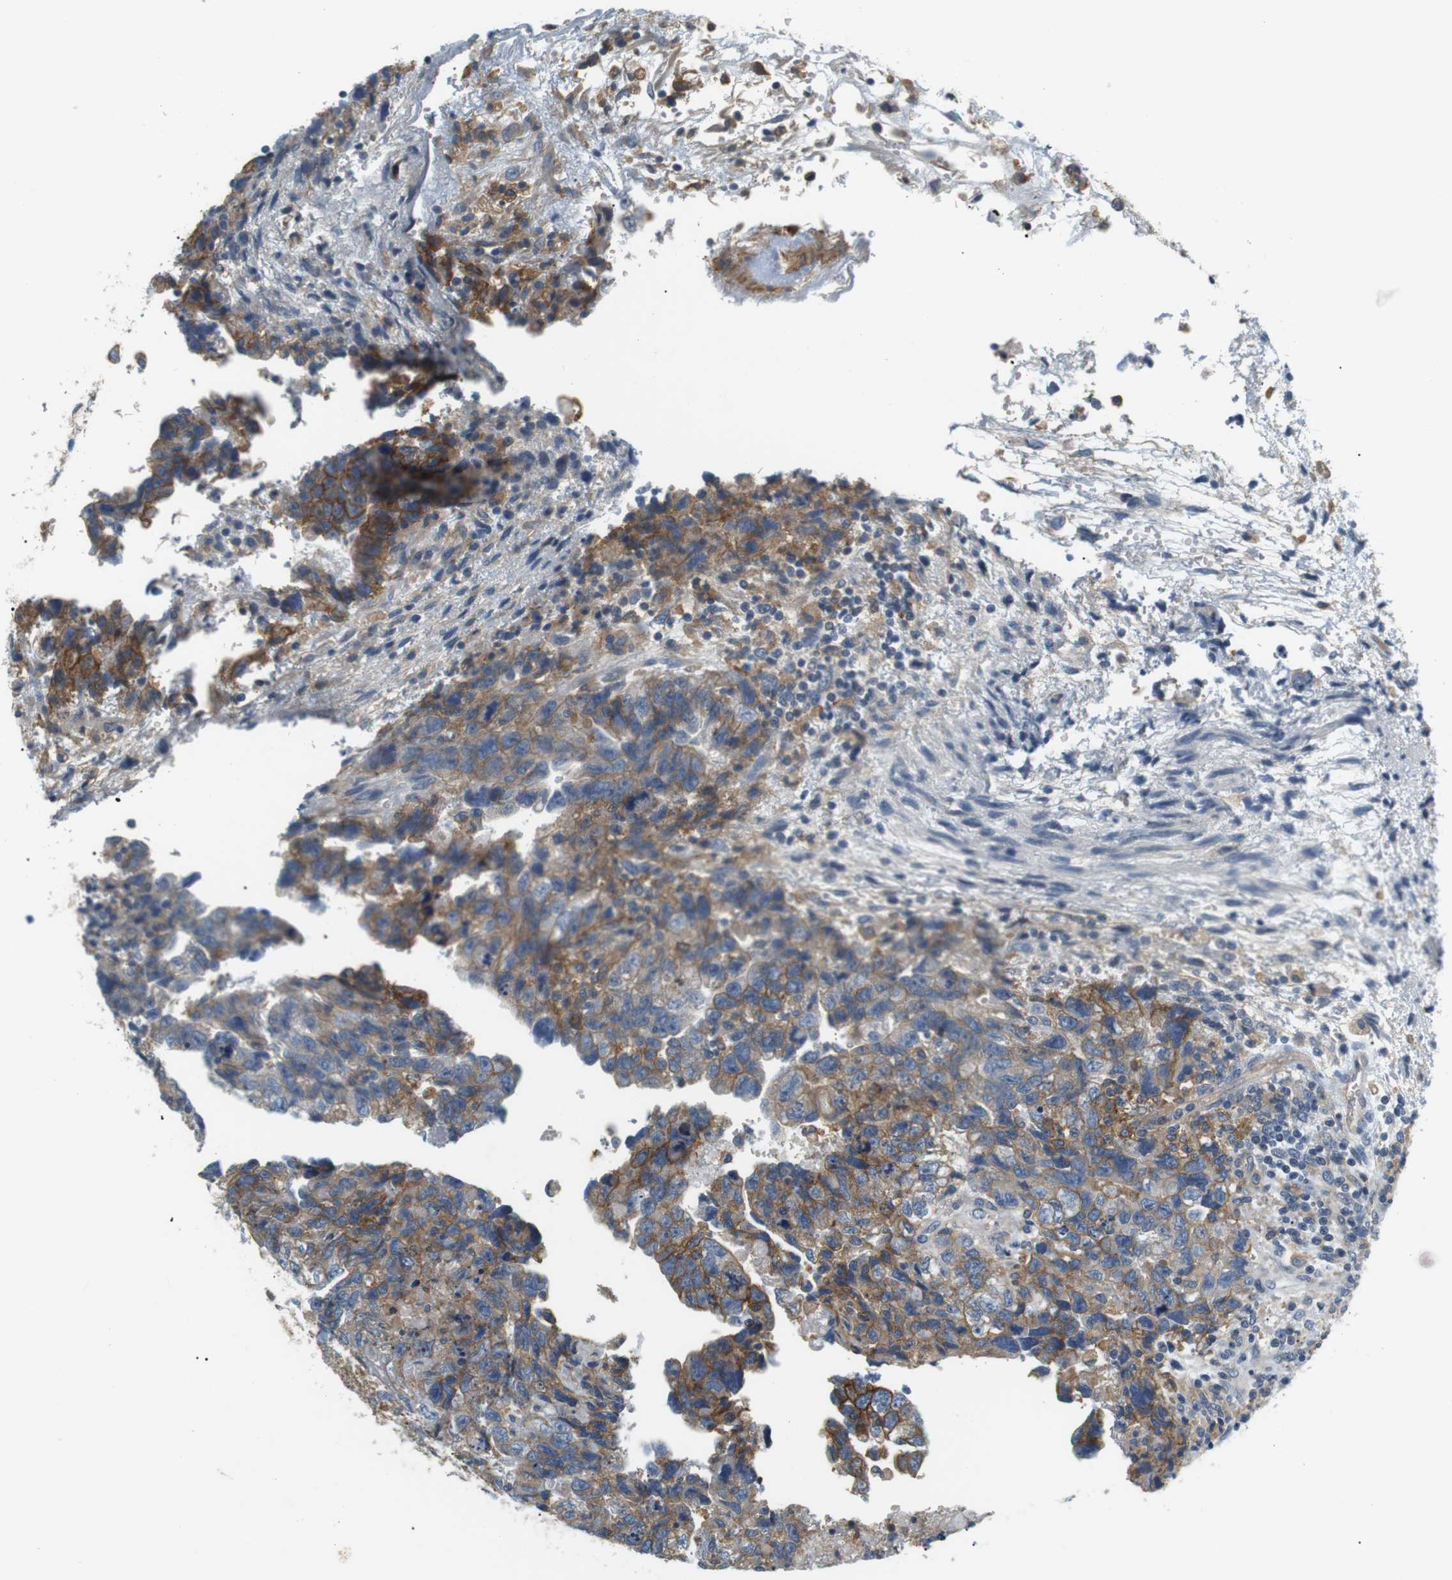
{"staining": {"intensity": "moderate", "quantity": ">75%", "location": "cytoplasmic/membranous"}, "tissue": "testis cancer", "cell_type": "Tumor cells", "image_type": "cancer", "snomed": [{"axis": "morphology", "description": "Carcinoma, Embryonal, NOS"}, {"axis": "topography", "description": "Testis"}], "caption": "This is an image of immunohistochemistry staining of testis cancer, which shows moderate staining in the cytoplasmic/membranous of tumor cells.", "gene": "SLC30A1", "patient": {"sex": "male", "age": 36}}